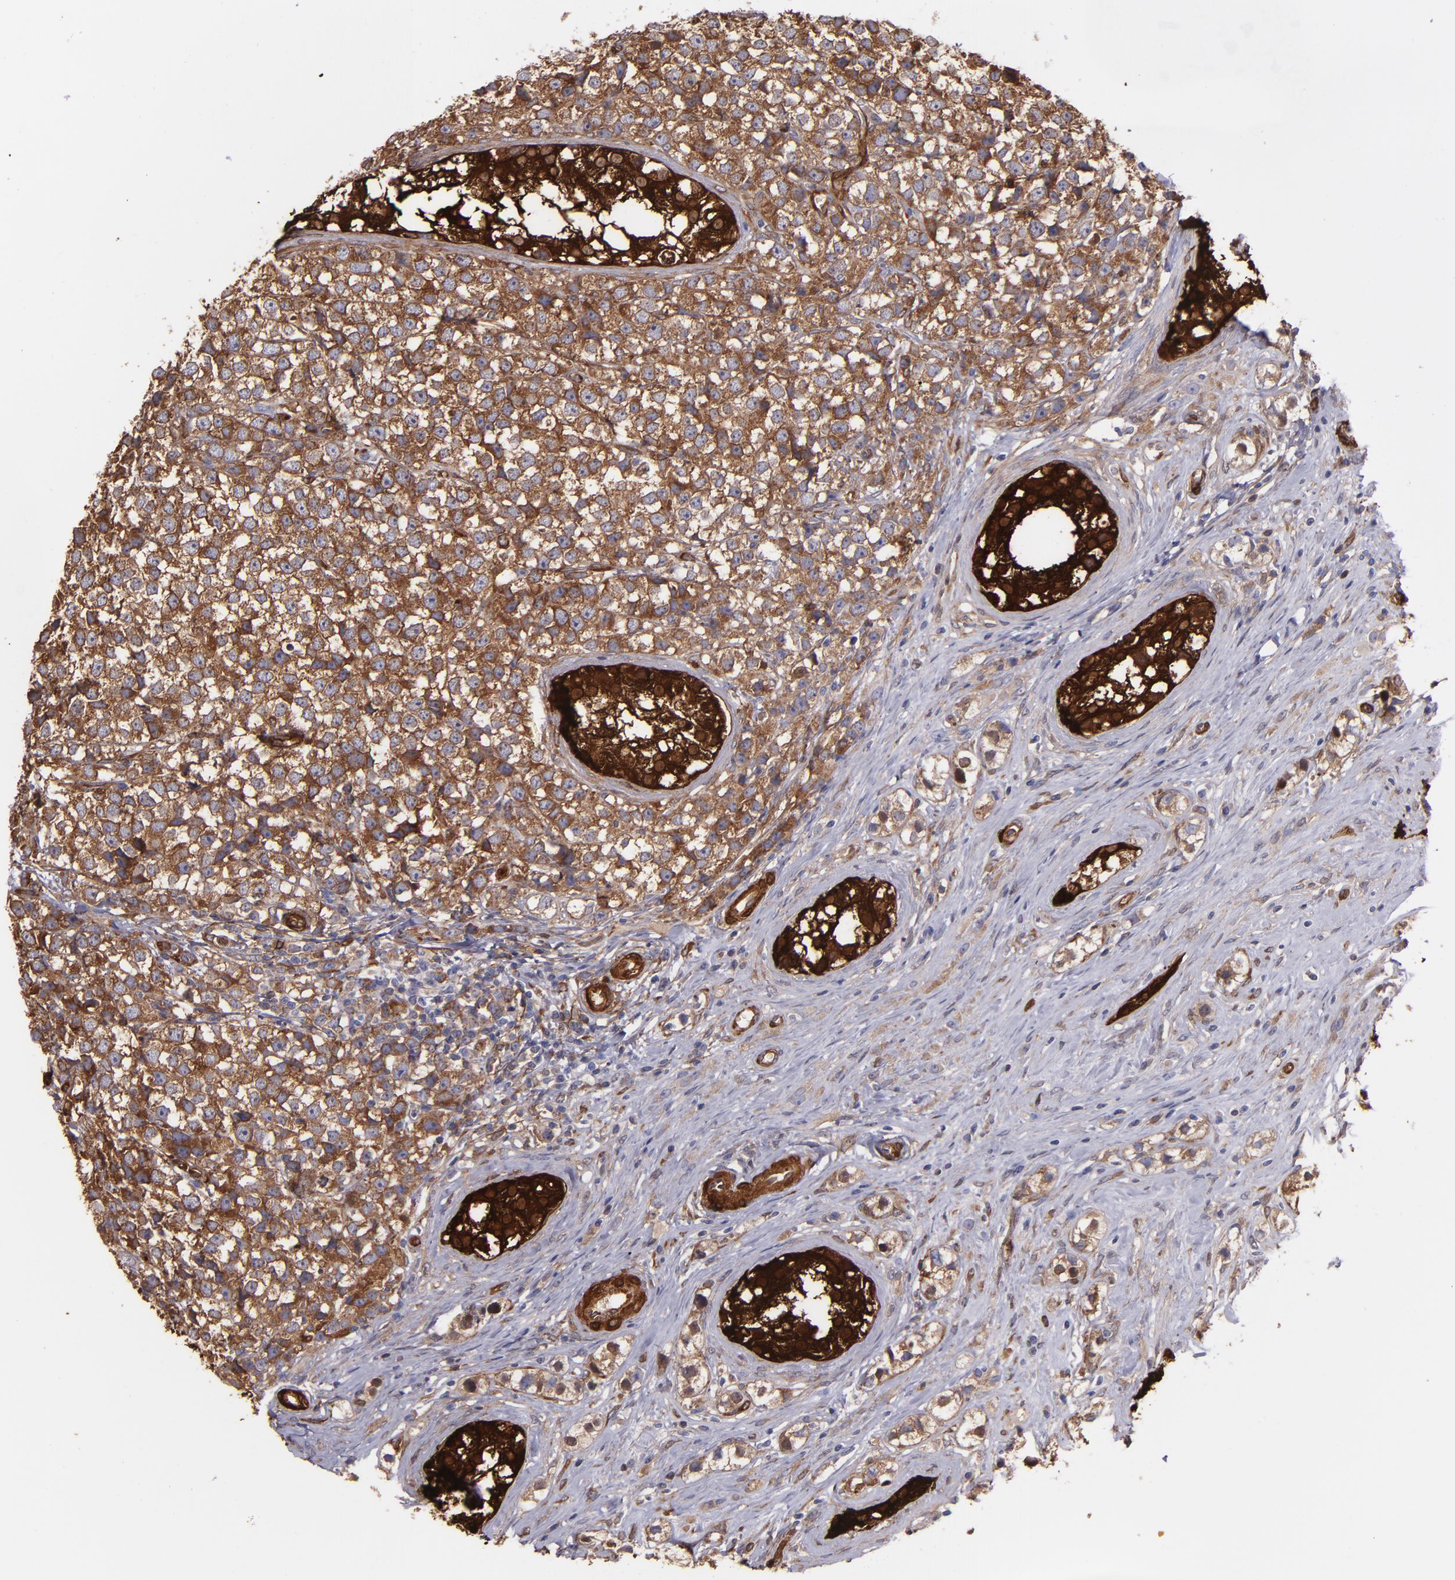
{"staining": {"intensity": "moderate", "quantity": "25%-75%", "location": "cytoplasmic/membranous"}, "tissue": "testis cancer", "cell_type": "Tumor cells", "image_type": "cancer", "snomed": [{"axis": "morphology", "description": "Seminoma, NOS"}, {"axis": "topography", "description": "Testis"}], "caption": "Protein analysis of testis cancer (seminoma) tissue shows moderate cytoplasmic/membranous expression in about 25%-75% of tumor cells.", "gene": "VCL", "patient": {"sex": "male", "age": 25}}